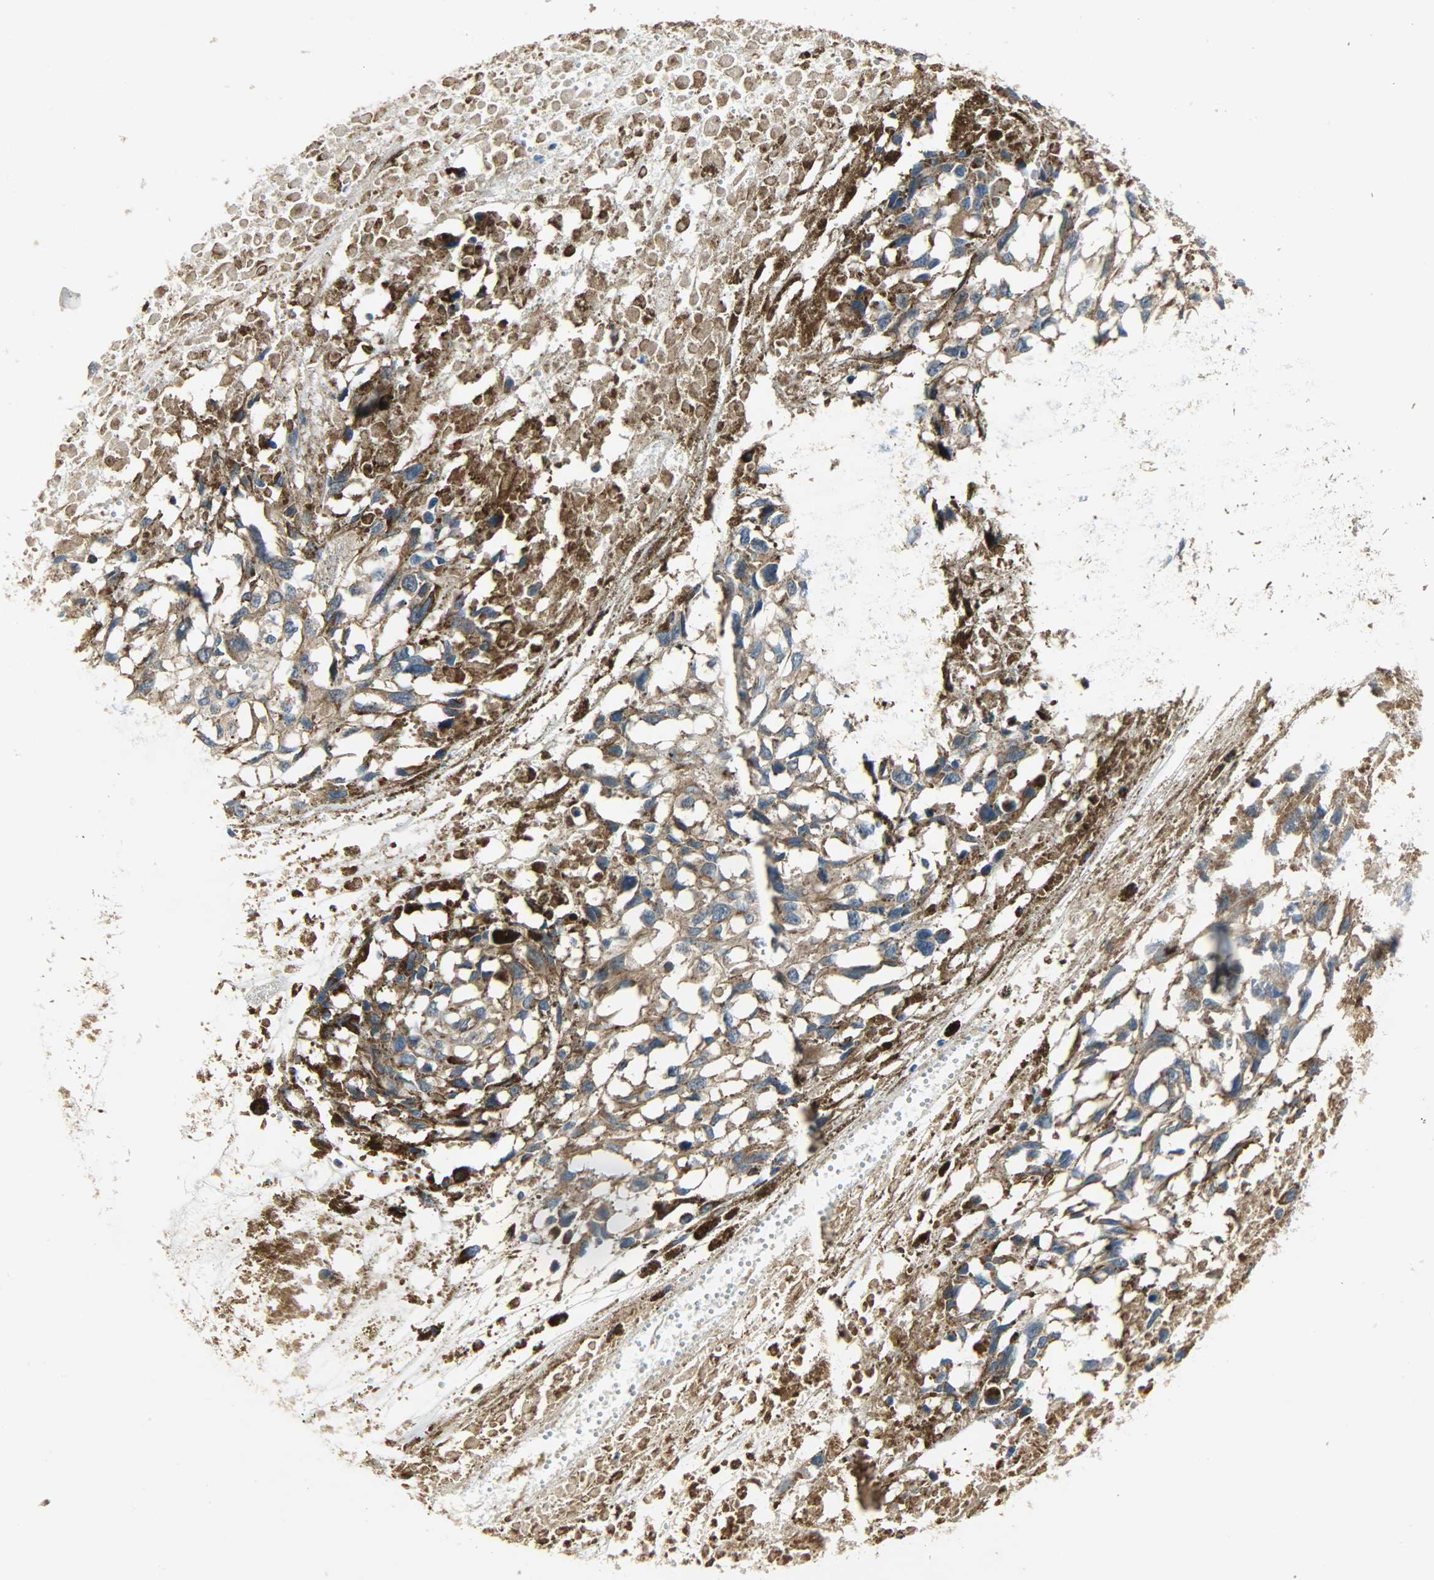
{"staining": {"intensity": "moderate", "quantity": ">75%", "location": "cytoplasmic/membranous"}, "tissue": "melanoma", "cell_type": "Tumor cells", "image_type": "cancer", "snomed": [{"axis": "morphology", "description": "Malignant melanoma, Metastatic site"}, {"axis": "topography", "description": "Lymph node"}], "caption": "Melanoma tissue displays moderate cytoplasmic/membranous staining in about >75% of tumor cells, visualized by immunohistochemistry.", "gene": "KIAA1217", "patient": {"sex": "male", "age": 59}}